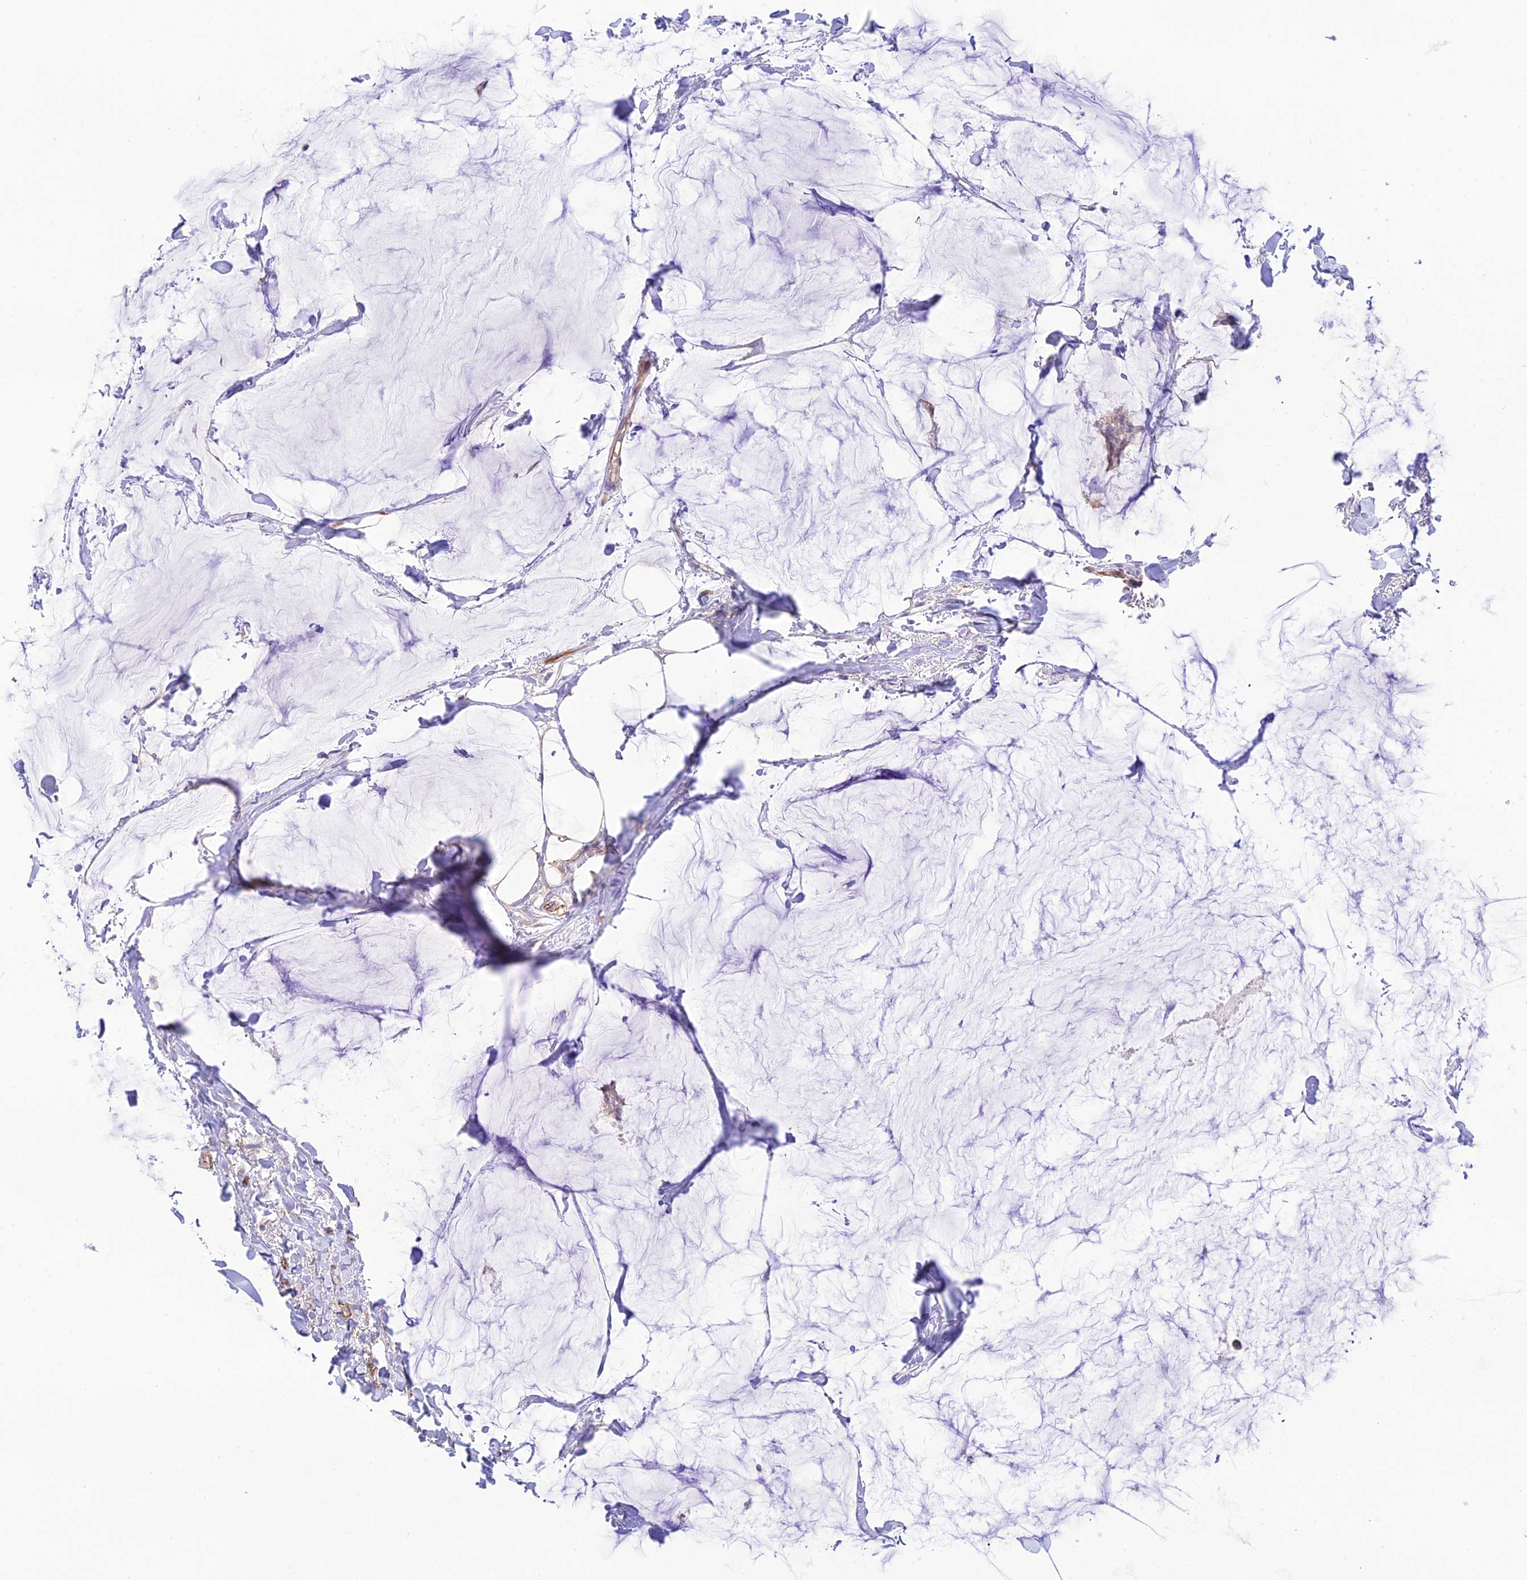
{"staining": {"intensity": "weak", "quantity": "<25%", "location": "cytoplasmic/membranous"}, "tissue": "breast cancer", "cell_type": "Tumor cells", "image_type": "cancer", "snomed": [{"axis": "morphology", "description": "Duct carcinoma"}, {"axis": "topography", "description": "Breast"}], "caption": "Histopathology image shows no significant protein staining in tumor cells of breast cancer (intraductal carcinoma).", "gene": "YPEL5", "patient": {"sex": "female", "age": 93}}